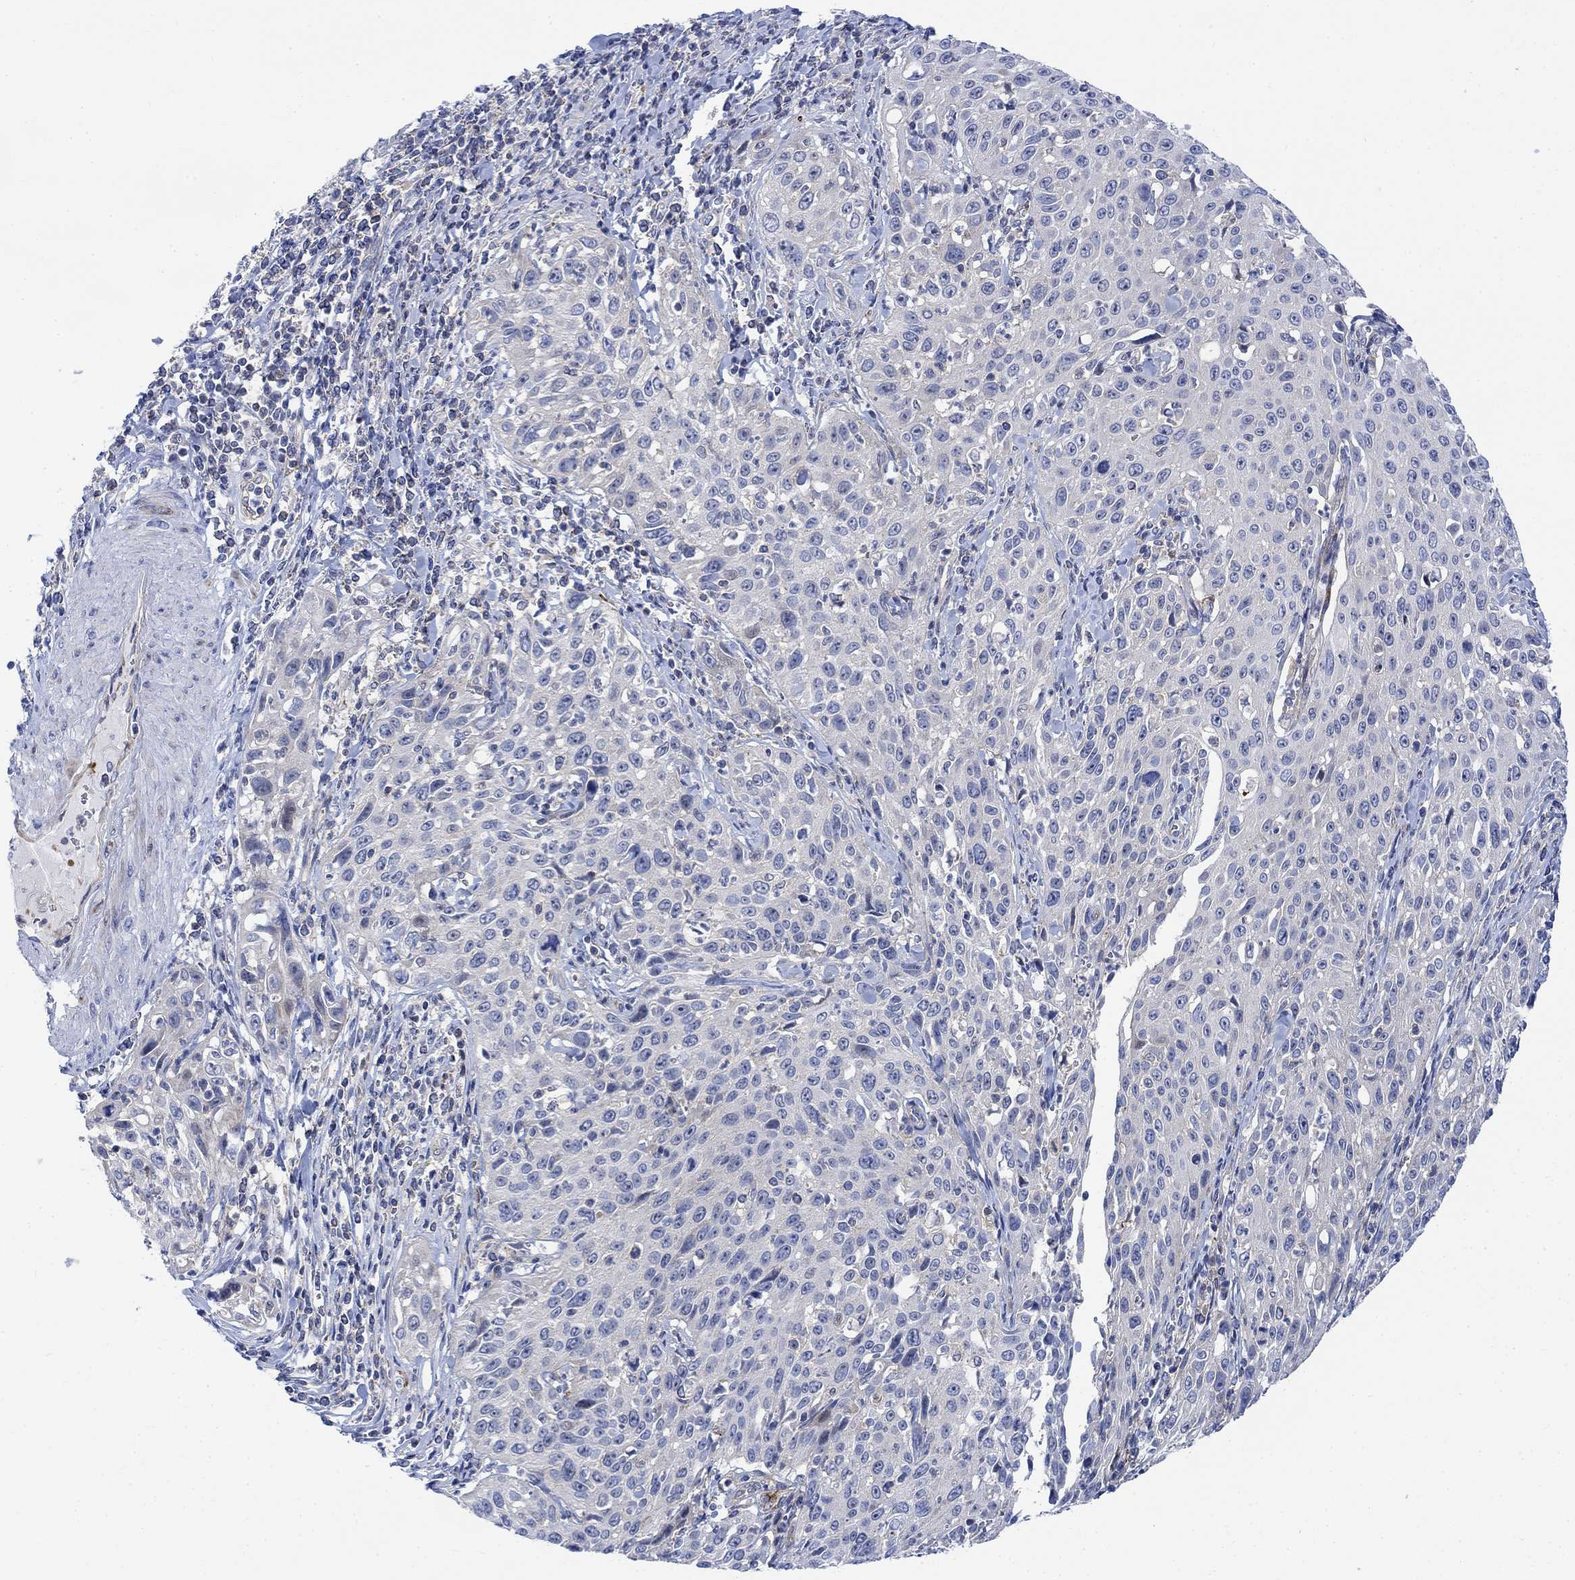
{"staining": {"intensity": "negative", "quantity": "none", "location": "none"}, "tissue": "cervical cancer", "cell_type": "Tumor cells", "image_type": "cancer", "snomed": [{"axis": "morphology", "description": "Squamous cell carcinoma, NOS"}, {"axis": "topography", "description": "Cervix"}], "caption": "Immunohistochemical staining of human cervical cancer (squamous cell carcinoma) exhibits no significant staining in tumor cells.", "gene": "ARSK", "patient": {"sex": "female", "age": 26}}